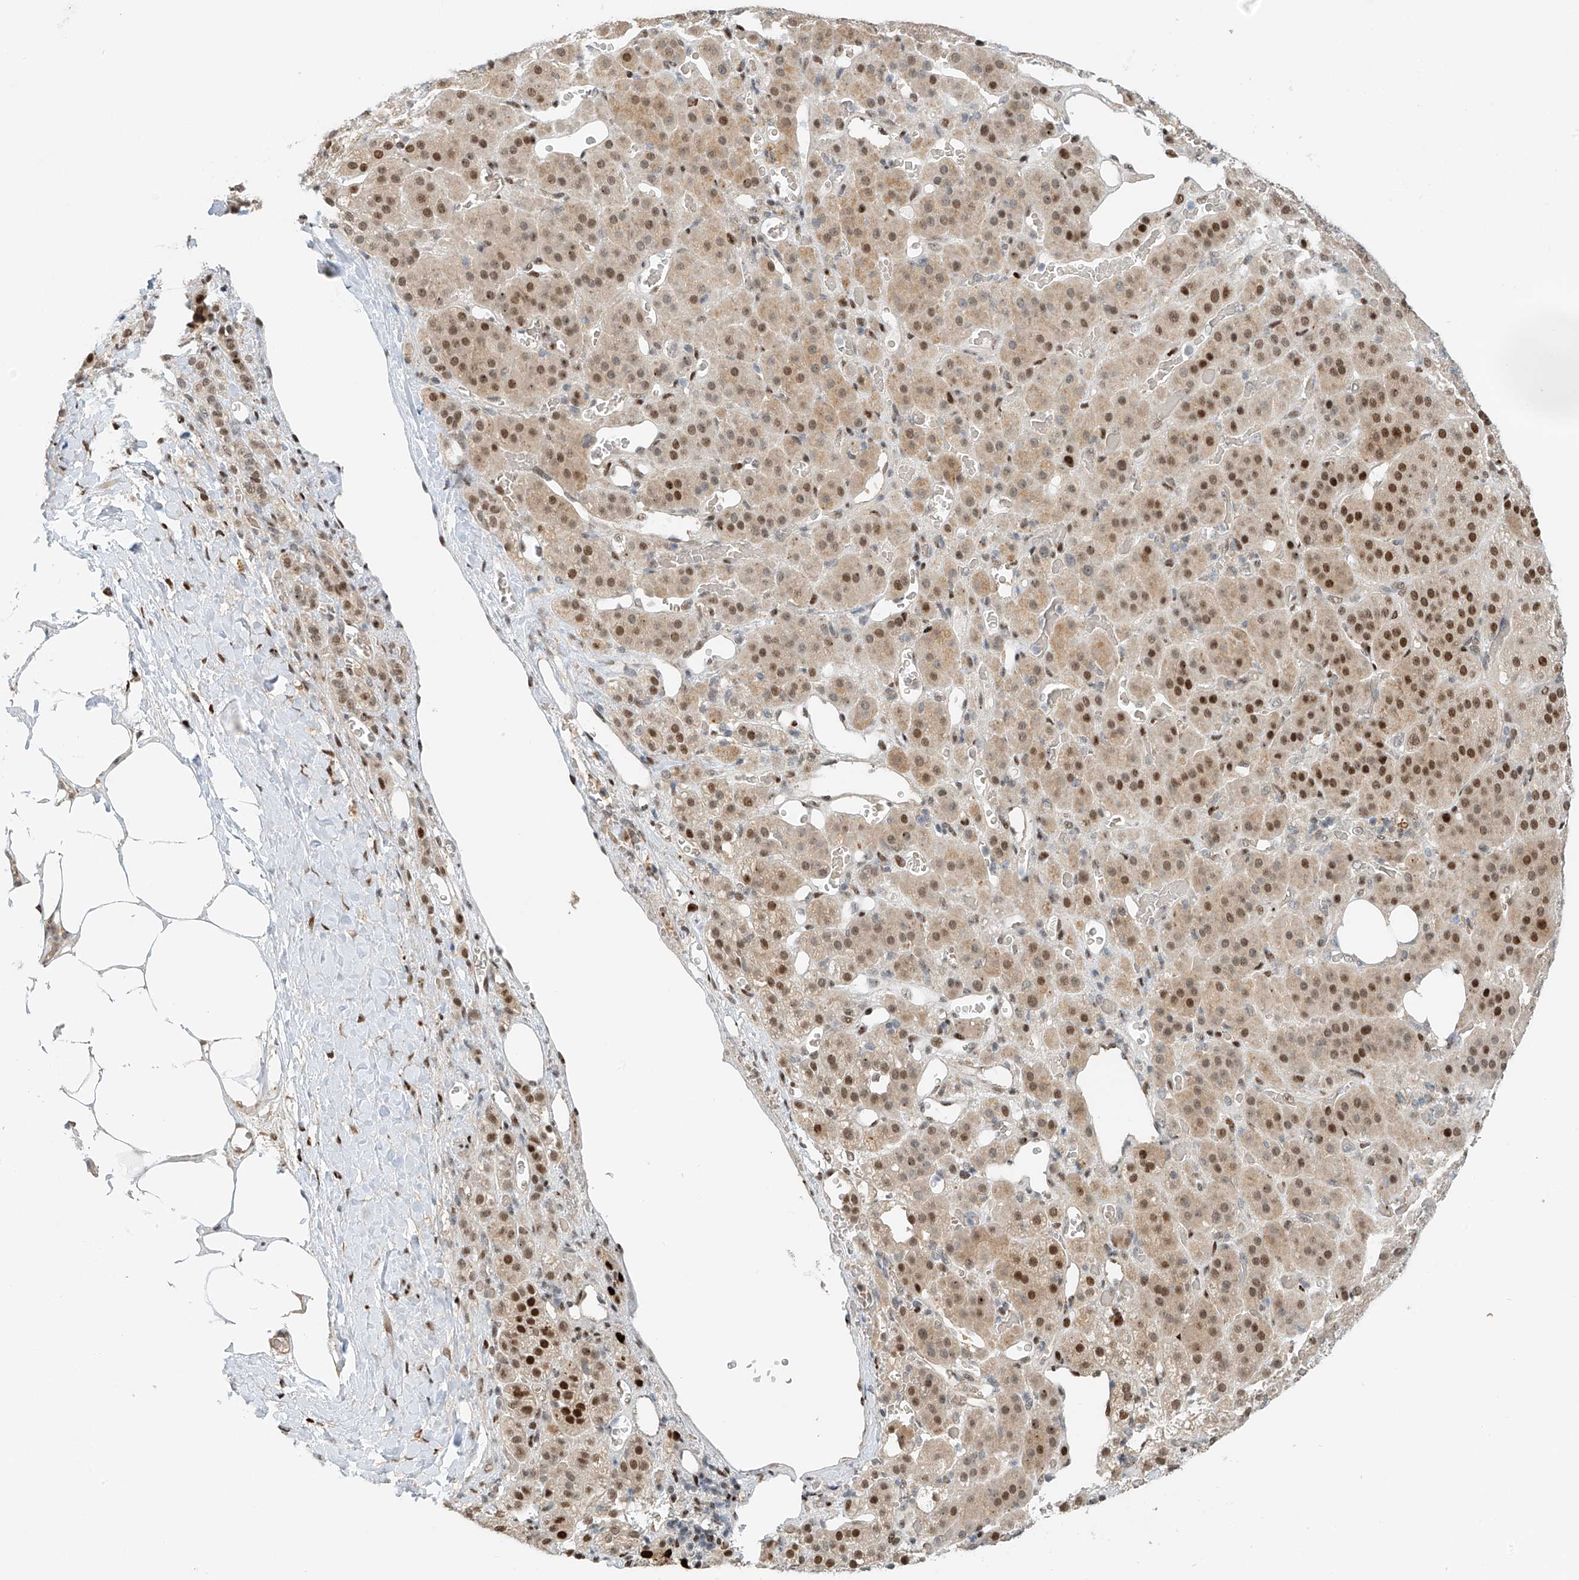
{"staining": {"intensity": "strong", "quantity": "25%-75%", "location": "nuclear"}, "tissue": "adrenal gland", "cell_type": "Glandular cells", "image_type": "normal", "snomed": [{"axis": "morphology", "description": "Normal tissue, NOS"}, {"axis": "topography", "description": "Adrenal gland"}], "caption": "Adrenal gland was stained to show a protein in brown. There is high levels of strong nuclear positivity in about 25%-75% of glandular cells.", "gene": "ZNF514", "patient": {"sex": "male", "age": 57}}